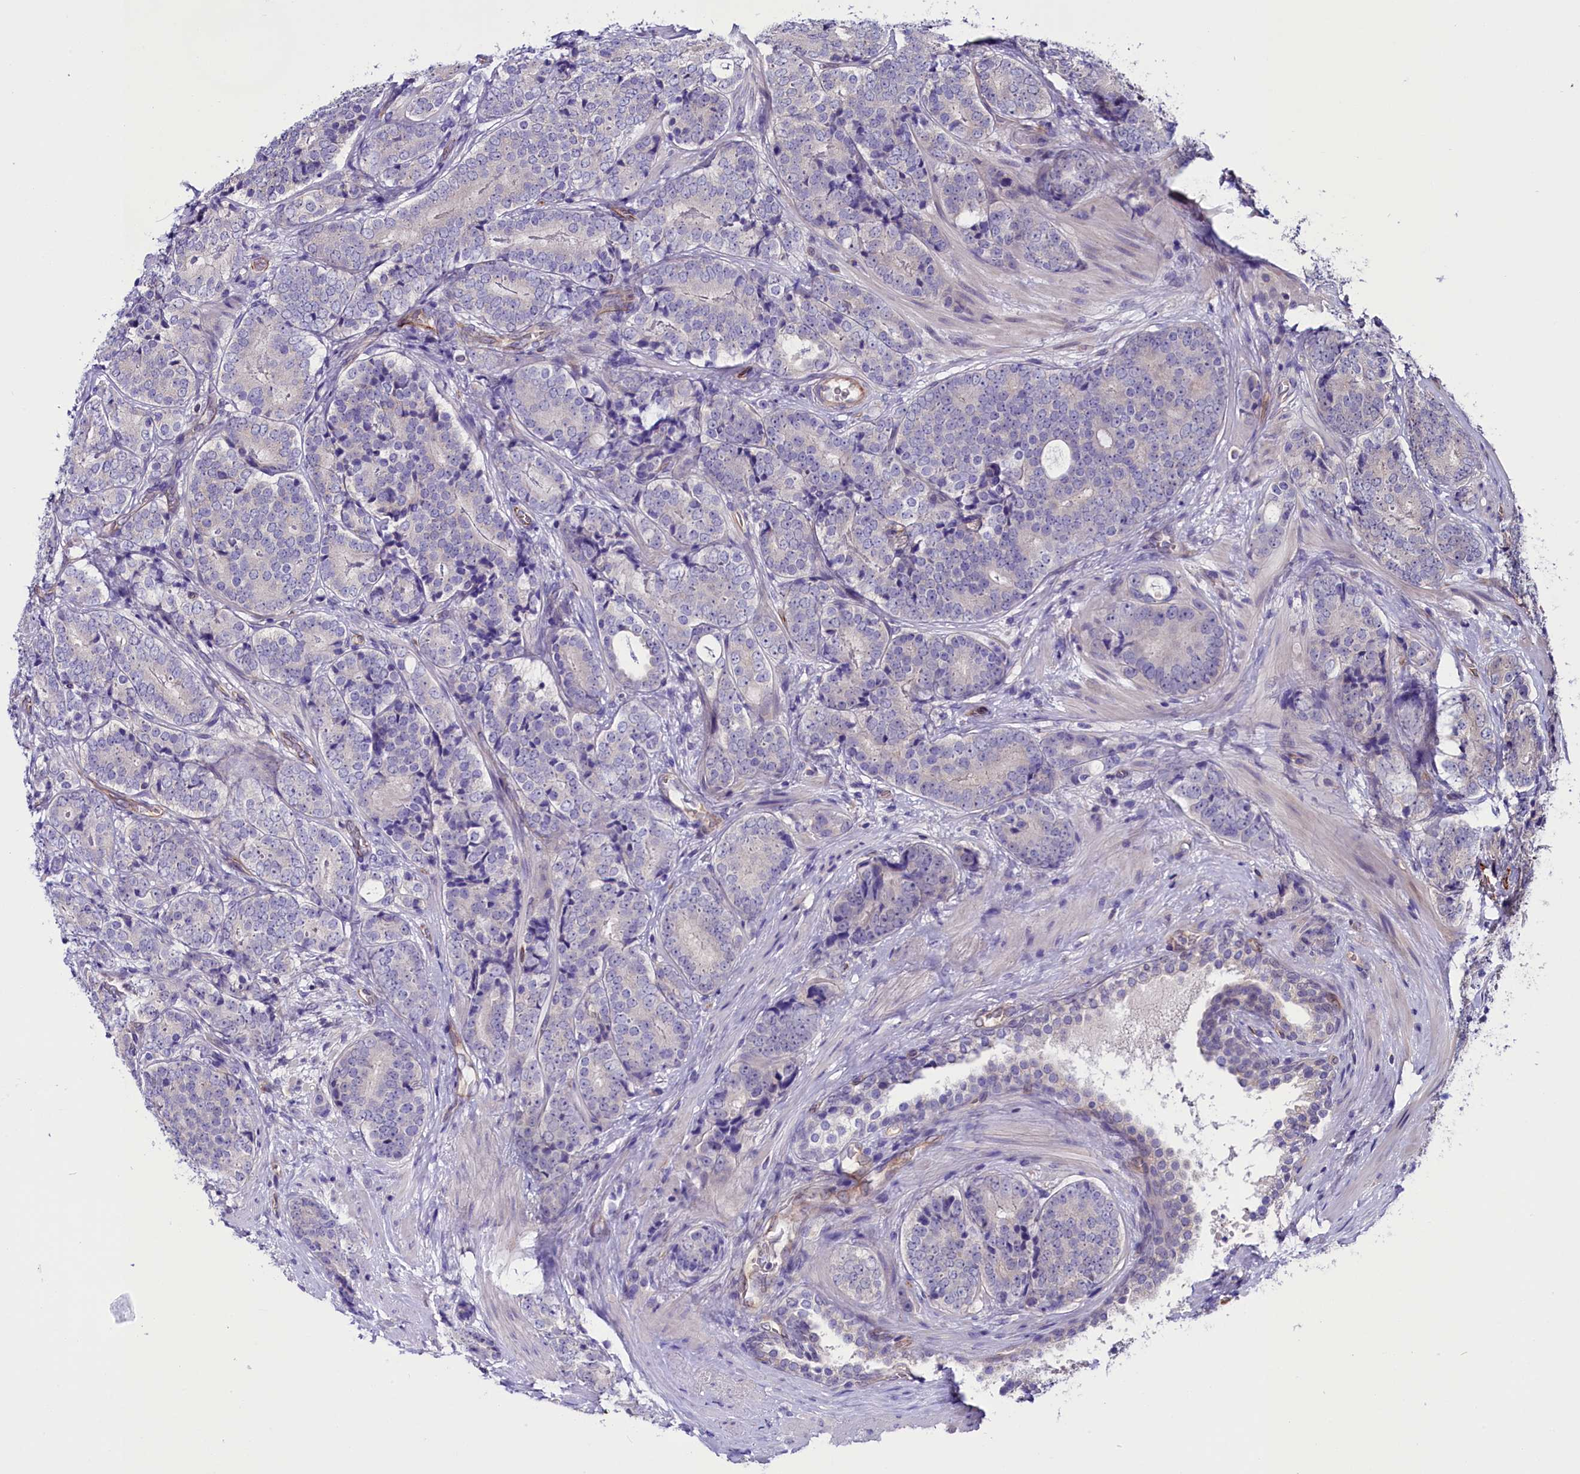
{"staining": {"intensity": "negative", "quantity": "none", "location": "none"}, "tissue": "prostate cancer", "cell_type": "Tumor cells", "image_type": "cancer", "snomed": [{"axis": "morphology", "description": "Adenocarcinoma, High grade"}, {"axis": "topography", "description": "Prostate"}], "caption": "Tumor cells are negative for protein expression in human high-grade adenocarcinoma (prostate).", "gene": "PDILT", "patient": {"sex": "male", "age": 56}}